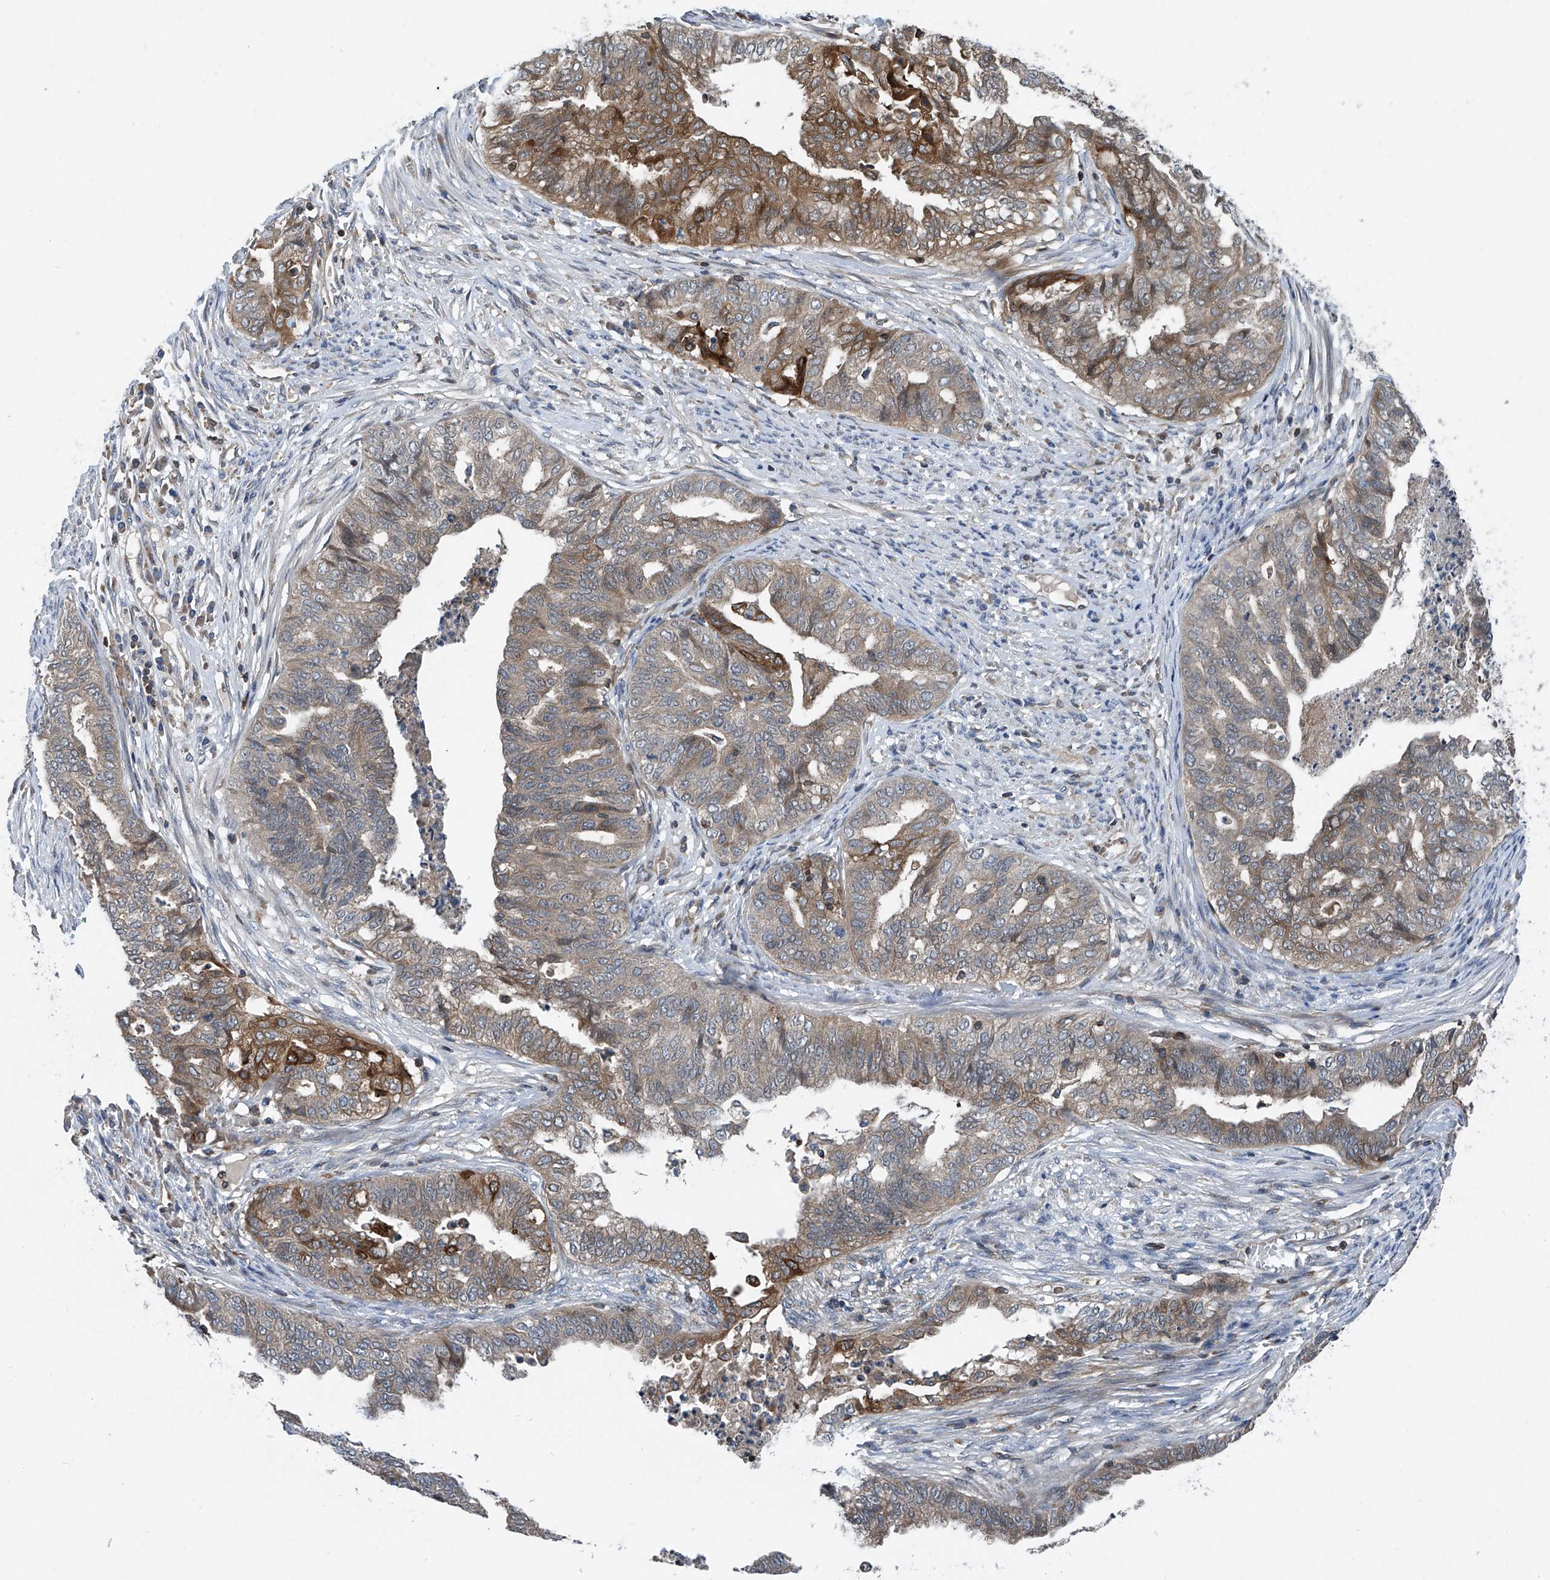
{"staining": {"intensity": "moderate", "quantity": "25%-75%", "location": "cytoplasmic/membranous"}, "tissue": "endometrial cancer", "cell_type": "Tumor cells", "image_type": "cancer", "snomed": [{"axis": "morphology", "description": "Adenocarcinoma, NOS"}, {"axis": "topography", "description": "Endometrium"}], "caption": "A histopathology image of human endometrial cancer (adenocarcinoma) stained for a protein shows moderate cytoplasmic/membranous brown staining in tumor cells.", "gene": "TRIM38", "patient": {"sex": "female", "age": 79}}